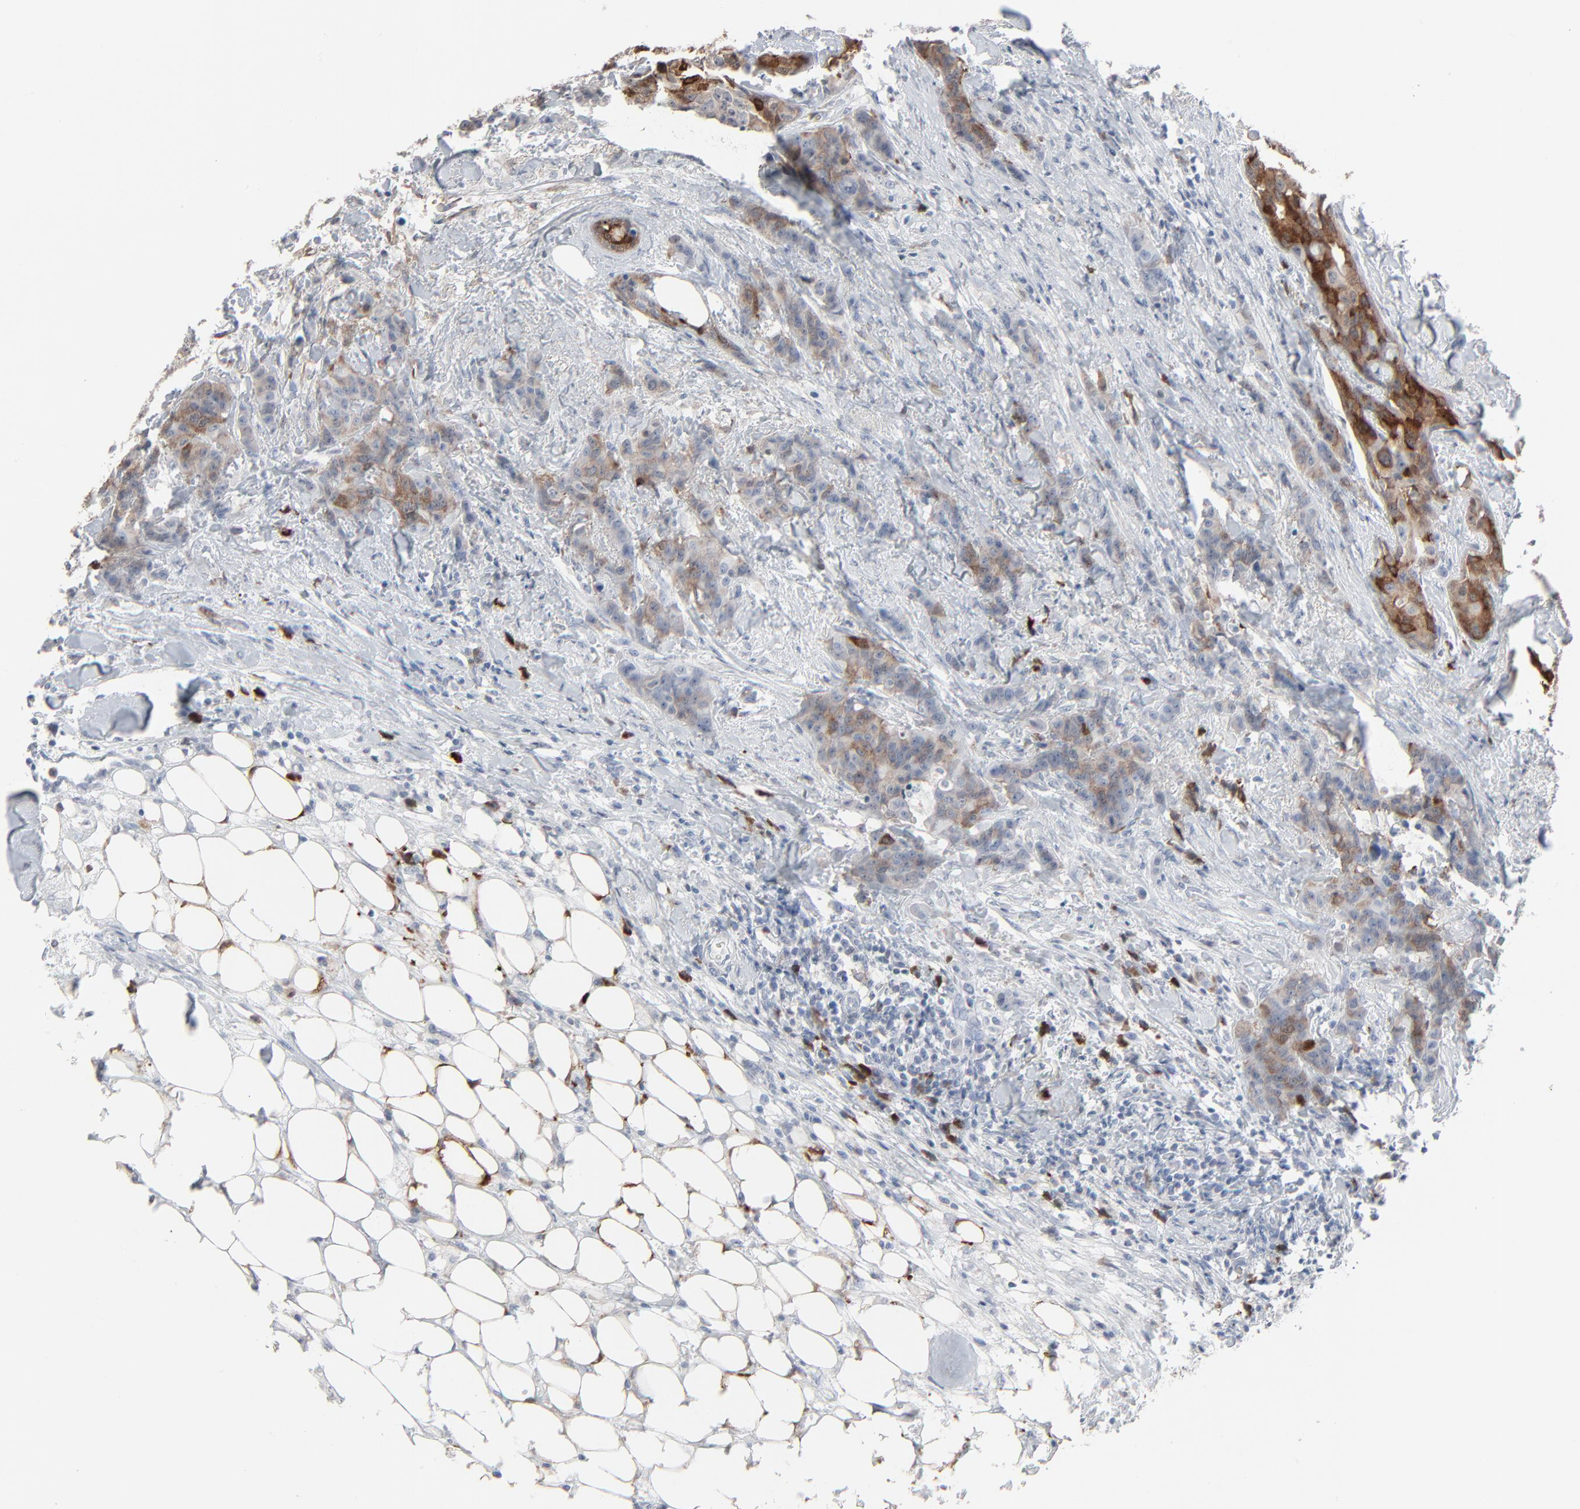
{"staining": {"intensity": "moderate", "quantity": ">75%", "location": "cytoplasmic/membranous"}, "tissue": "breast cancer", "cell_type": "Tumor cells", "image_type": "cancer", "snomed": [{"axis": "morphology", "description": "Duct carcinoma"}, {"axis": "topography", "description": "Breast"}], "caption": "Breast cancer tissue reveals moderate cytoplasmic/membranous positivity in approximately >75% of tumor cells", "gene": "PHGDH", "patient": {"sex": "female", "age": 40}}